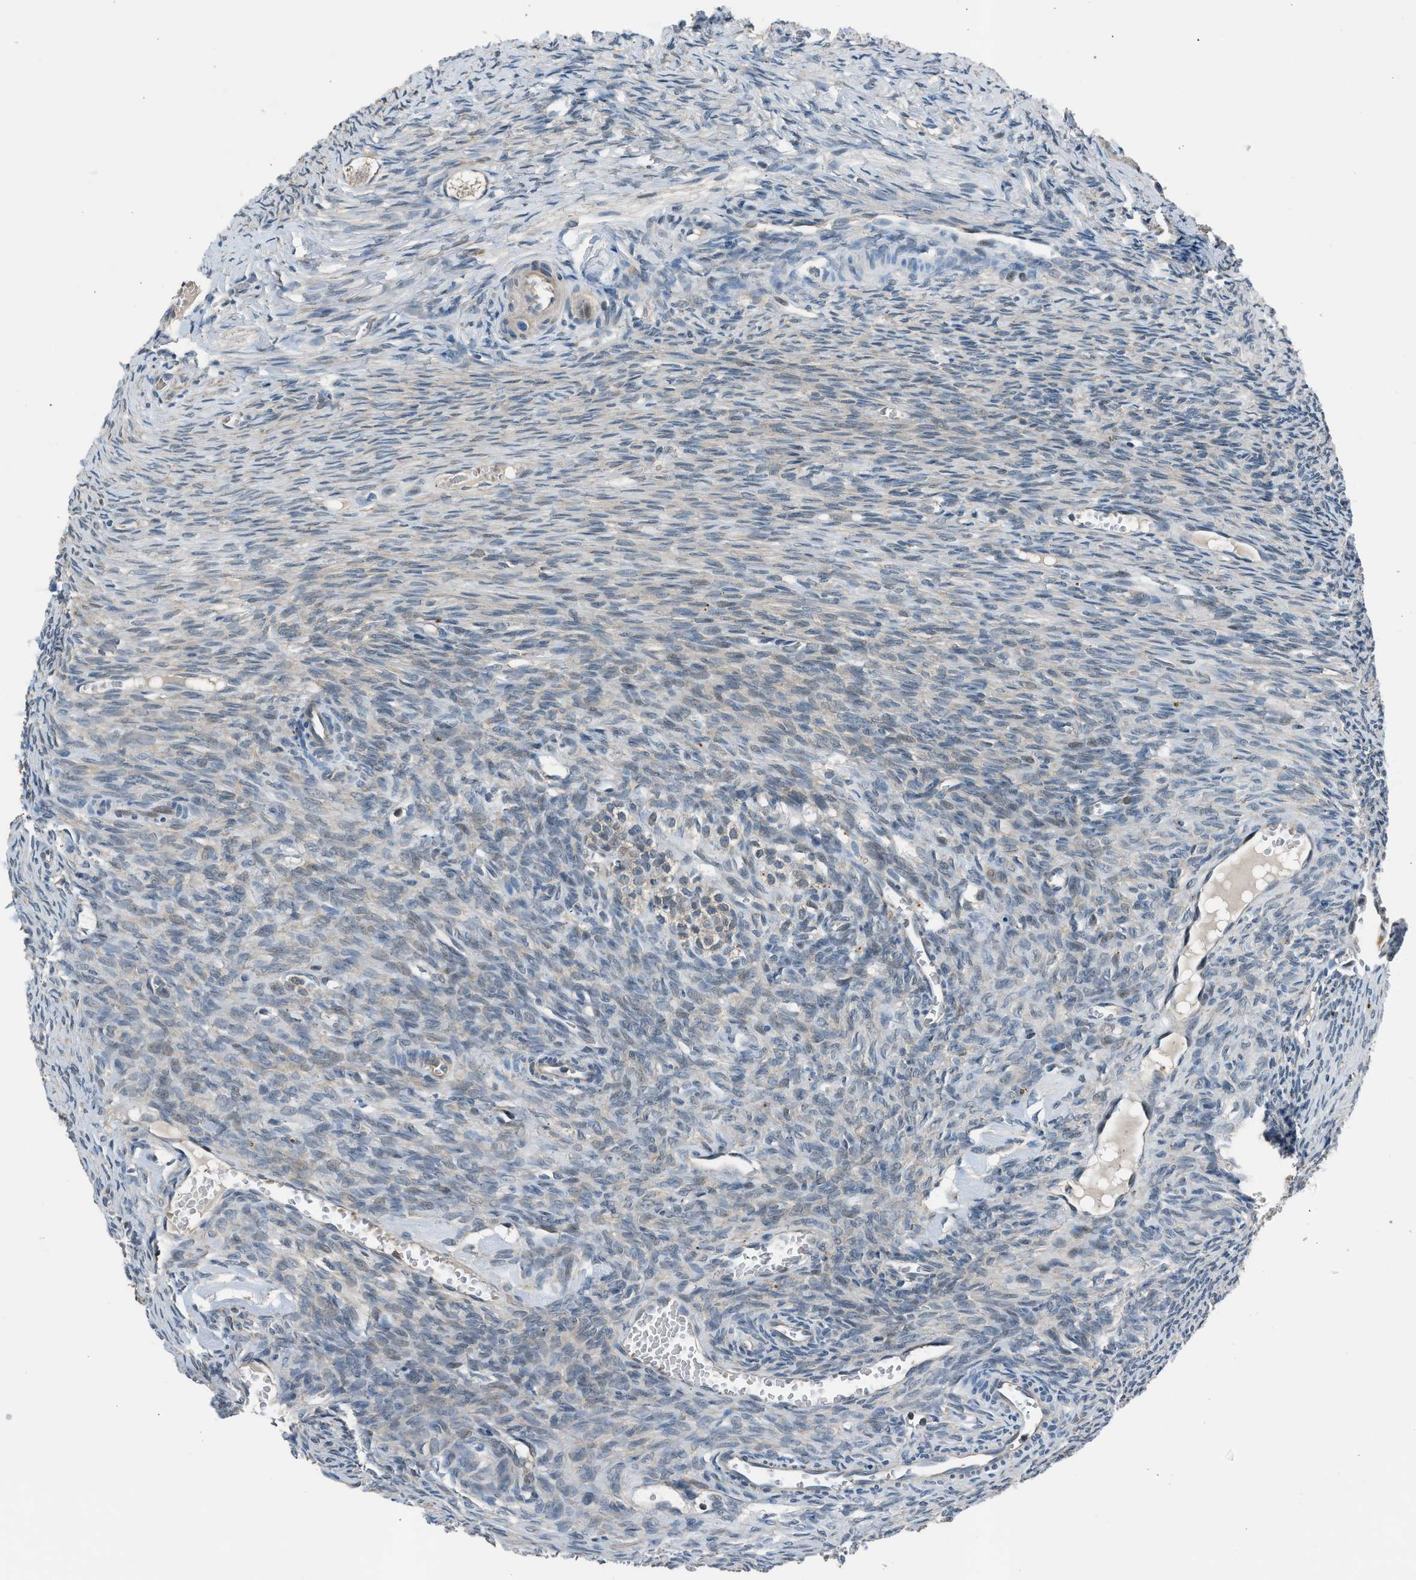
{"staining": {"intensity": "weak", "quantity": ">75%", "location": "cytoplasmic/membranous"}, "tissue": "ovary", "cell_type": "Follicle cells", "image_type": "normal", "snomed": [{"axis": "morphology", "description": "Normal tissue, NOS"}, {"axis": "topography", "description": "Ovary"}], "caption": "Immunohistochemical staining of normal human ovary reveals weak cytoplasmic/membranous protein positivity in about >75% of follicle cells. (Brightfield microscopy of DAB IHC at high magnification).", "gene": "LMLN", "patient": {"sex": "female", "age": 27}}